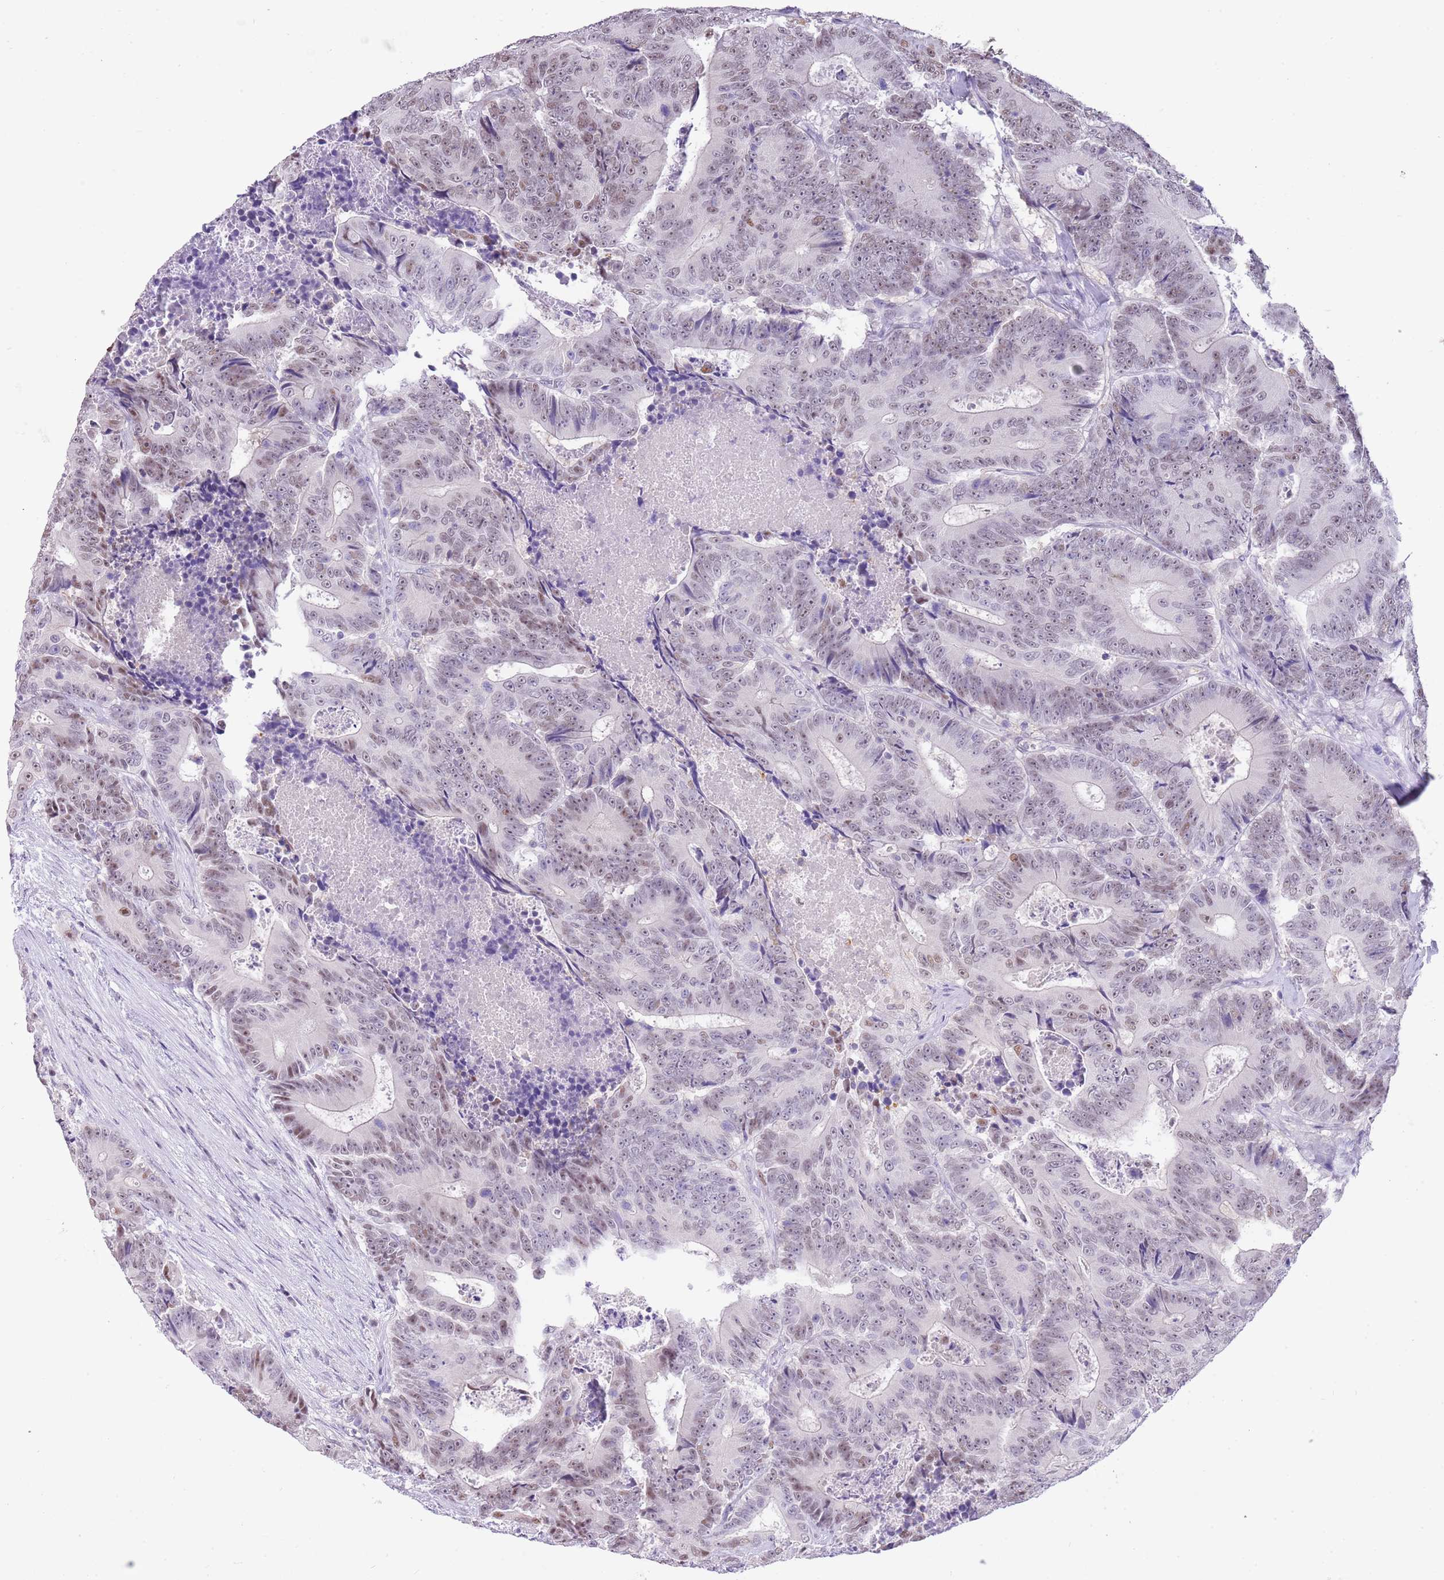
{"staining": {"intensity": "weak", "quantity": "<25%", "location": "nuclear"}, "tissue": "colorectal cancer", "cell_type": "Tumor cells", "image_type": "cancer", "snomed": [{"axis": "morphology", "description": "Adenocarcinoma, NOS"}, {"axis": "topography", "description": "Colon"}], "caption": "There is no significant staining in tumor cells of adenocarcinoma (colorectal).", "gene": "PPP1R17", "patient": {"sex": "male", "age": 83}}